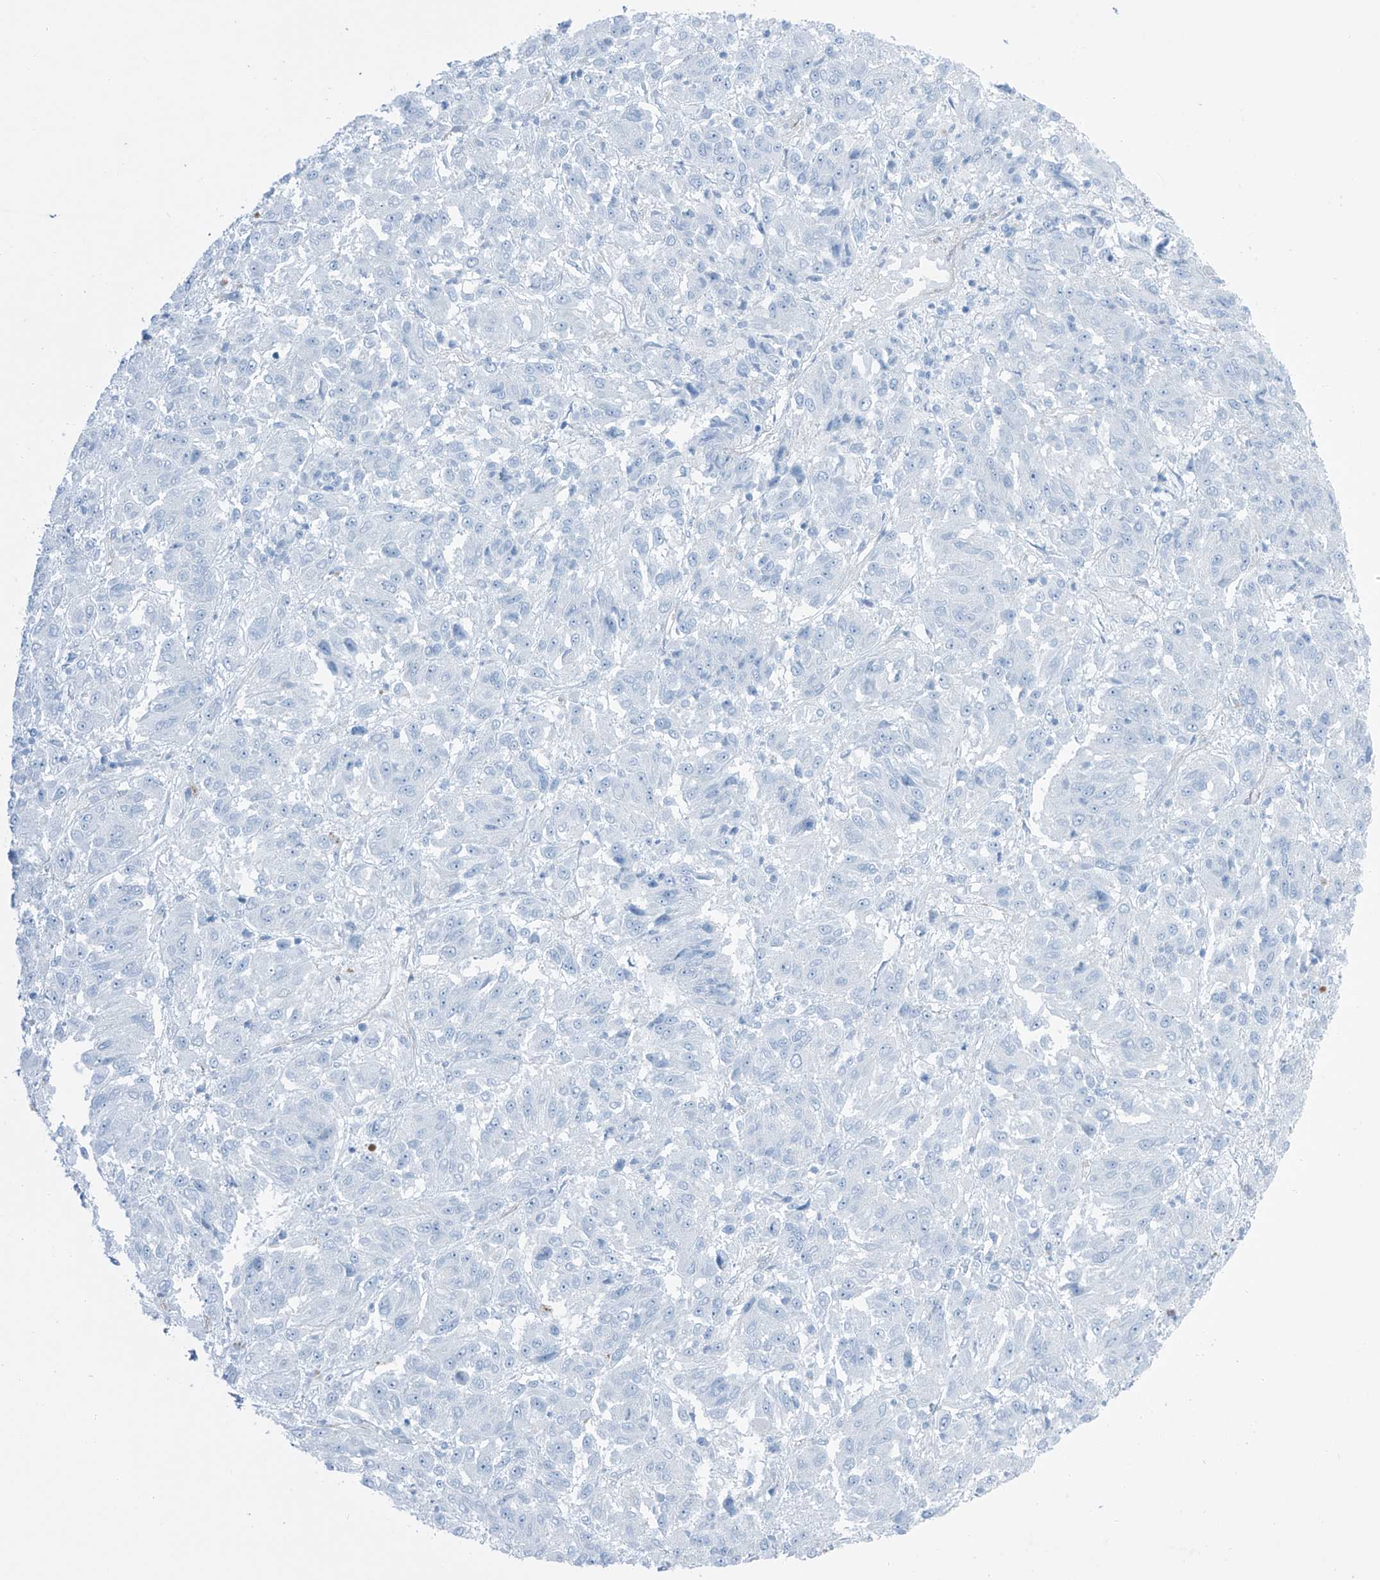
{"staining": {"intensity": "negative", "quantity": "none", "location": "none"}, "tissue": "melanoma", "cell_type": "Tumor cells", "image_type": "cancer", "snomed": [{"axis": "morphology", "description": "Malignant melanoma, Metastatic site"}, {"axis": "topography", "description": "Lung"}], "caption": "A high-resolution micrograph shows IHC staining of melanoma, which exhibits no significant staining in tumor cells. (Brightfield microscopy of DAB (3,3'-diaminobenzidine) immunohistochemistry at high magnification).", "gene": "MAGI1", "patient": {"sex": "male", "age": 64}}